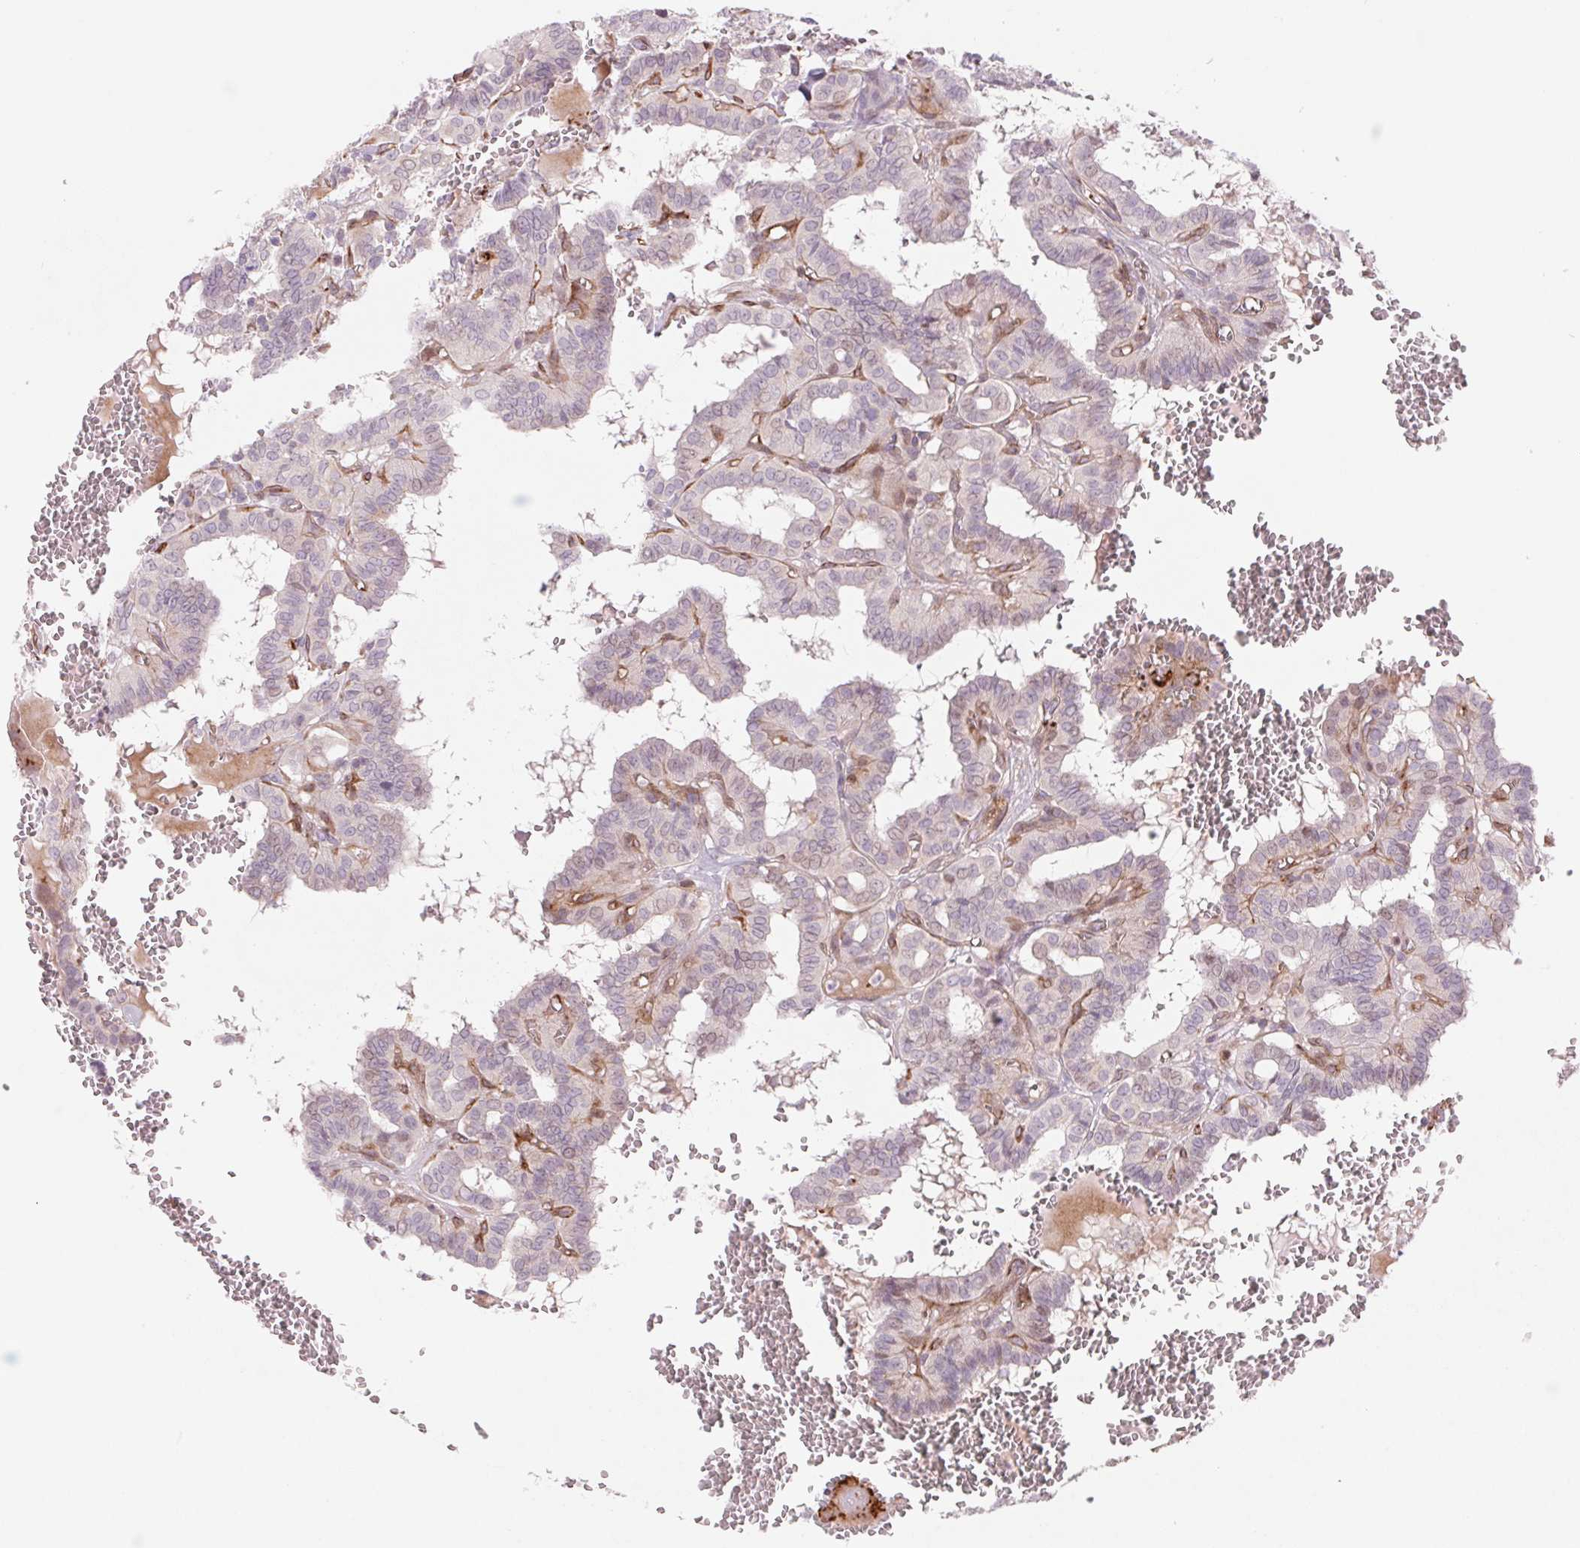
{"staining": {"intensity": "negative", "quantity": "none", "location": "none"}, "tissue": "thyroid cancer", "cell_type": "Tumor cells", "image_type": "cancer", "snomed": [{"axis": "morphology", "description": "Papillary adenocarcinoma, NOS"}, {"axis": "topography", "description": "Thyroid gland"}], "caption": "IHC micrograph of neoplastic tissue: human thyroid papillary adenocarcinoma stained with DAB demonstrates no significant protein expression in tumor cells. (Immunohistochemistry, brightfield microscopy, high magnification).", "gene": "MS4A13", "patient": {"sex": "female", "age": 21}}